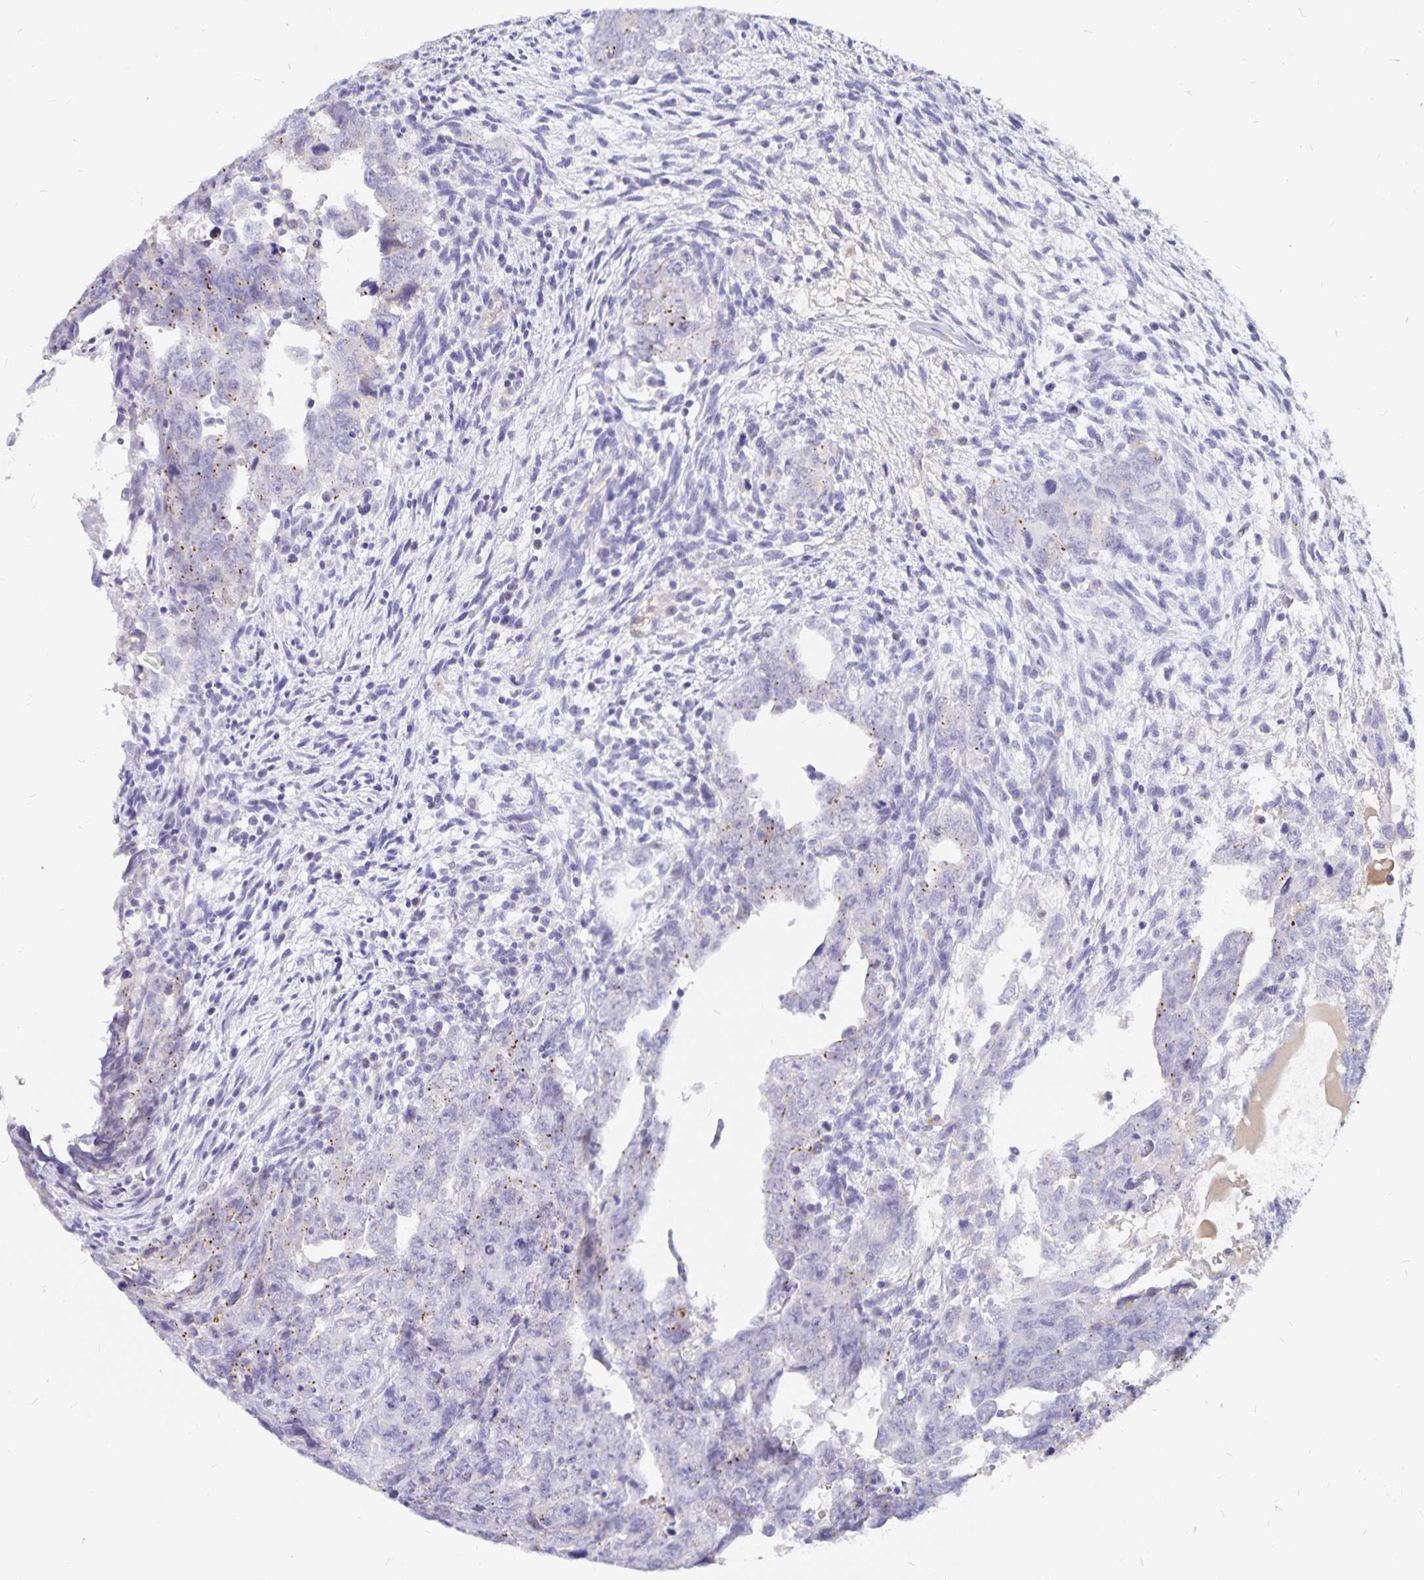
{"staining": {"intensity": "weak", "quantity": "<25%", "location": "cytoplasmic/membranous"}, "tissue": "testis cancer", "cell_type": "Tumor cells", "image_type": "cancer", "snomed": [{"axis": "morphology", "description": "Carcinoma, Embryonal, NOS"}, {"axis": "topography", "description": "Testis"}], "caption": "The micrograph displays no staining of tumor cells in embryonal carcinoma (testis). (Immunohistochemistry (ihc), brightfield microscopy, high magnification).", "gene": "PKHD1", "patient": {"sex": "male", "age": 24}}